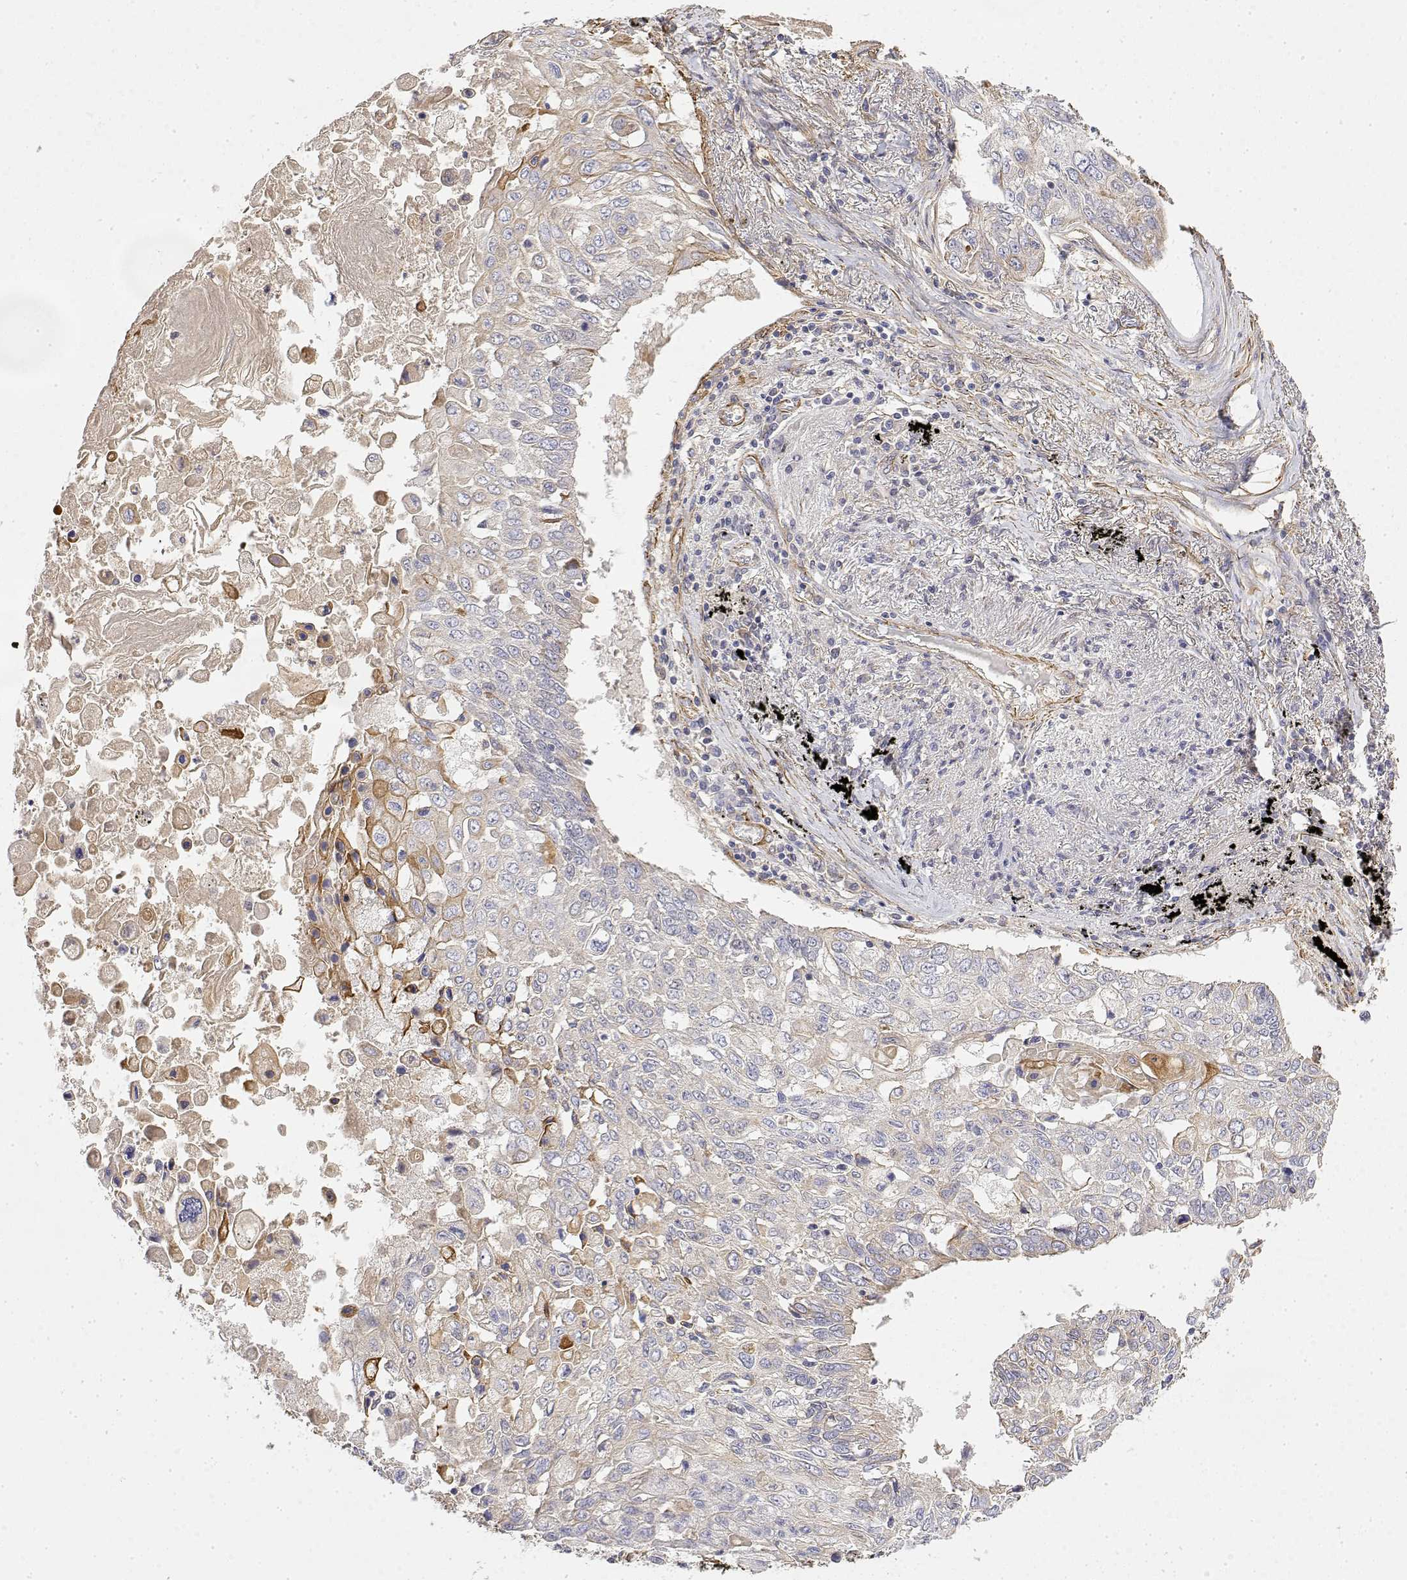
{"staining": {"intensity": "negative", "quantity": "none", "location": "none"}, "tissue": "lung cancer", "cell_type": "Tumor cells", "image_type": "cancer", "snomed": [{"axis": "morphology", "description": "Squamous cell carcinoma, NOS"}, {"axis": "topography", "description": "Lung"}], "caption": "Squamous cell carcinoma (lung) was stained to show a protein in brown. There is no significant staining in tumor cells.", "gene": "SOWAHD", "patient": {"sex": "male", "age": 75}}